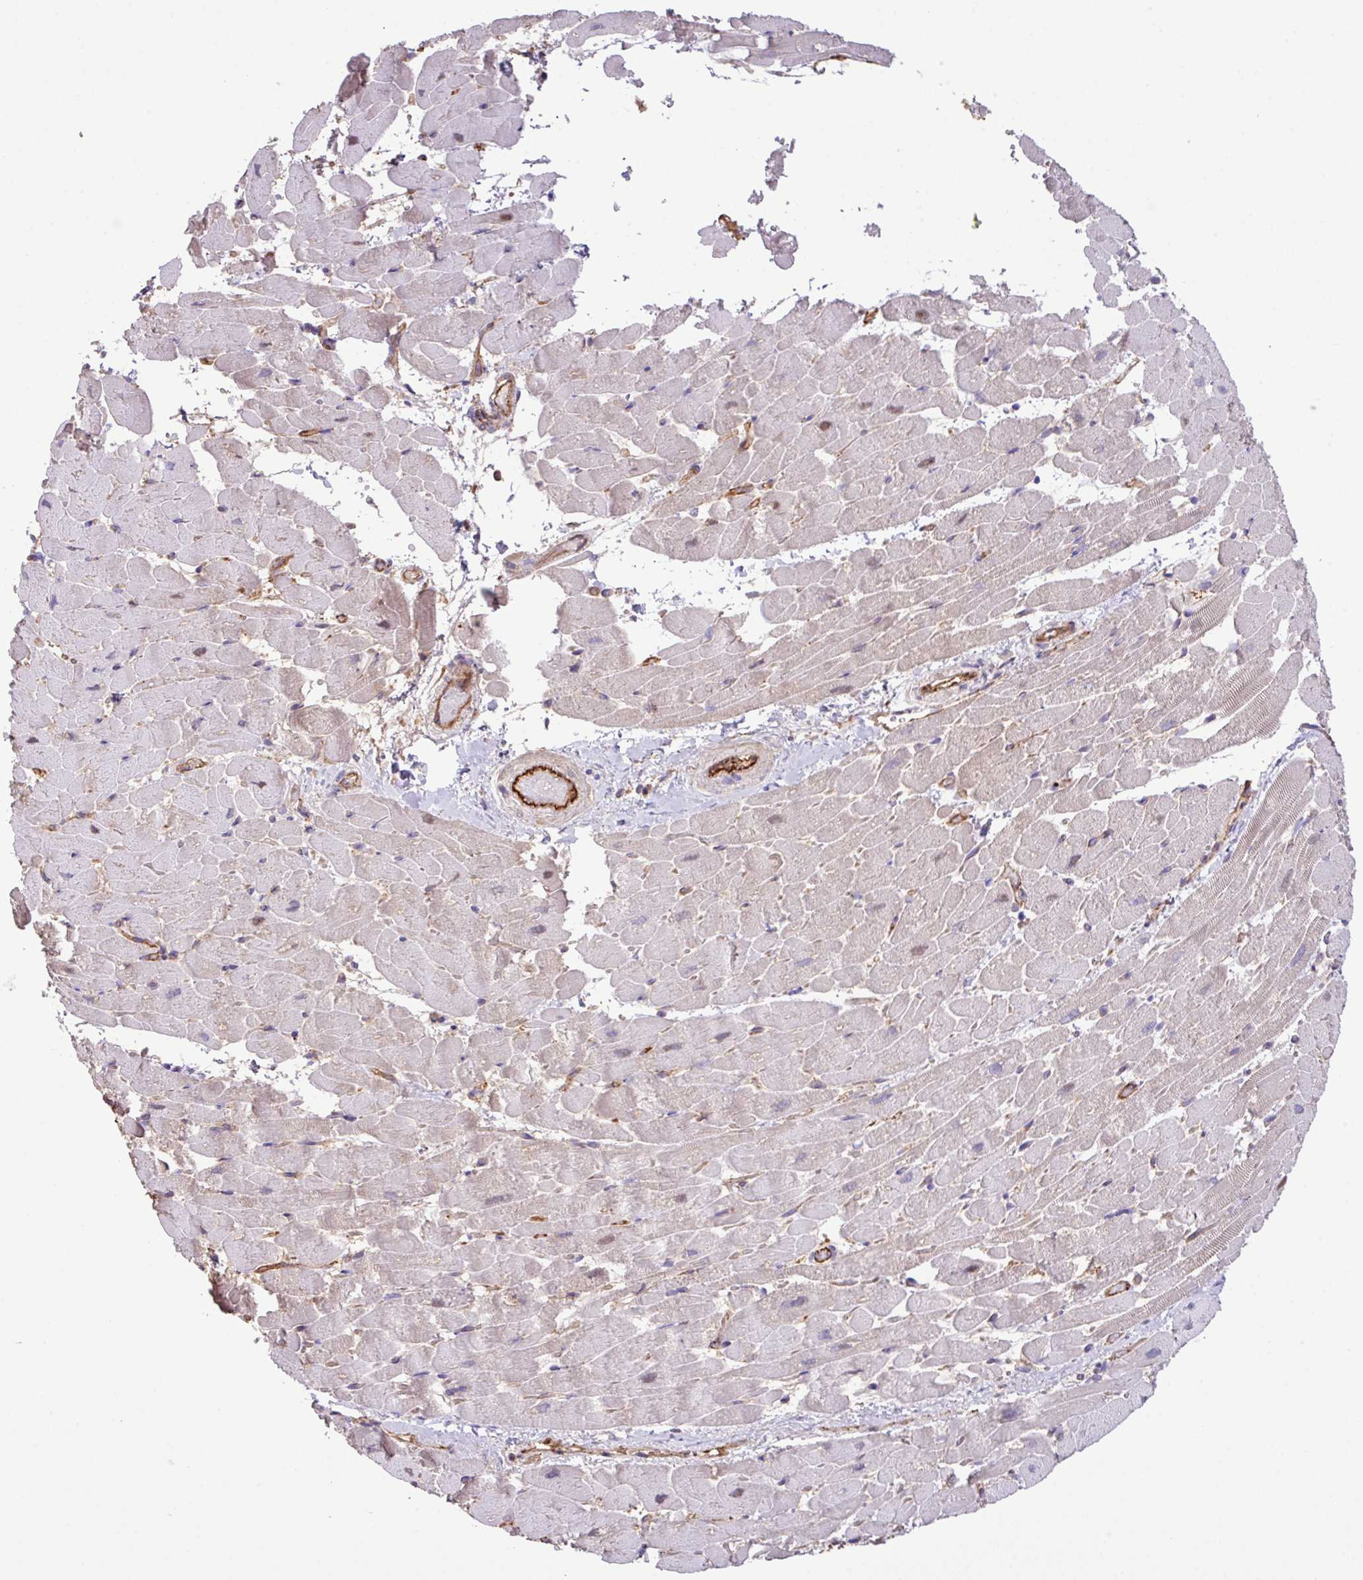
{"staining": {"intensity": "weak", "quantity": "<25%", "location": "cytoplasmic/membranous"}, "tissue": "heart muscle", "cell_type": "Cardiomyocytes", "image_type": "normal", "snomed": [{"axis": "morphology", "description": "Normal tissue, NOS"}, {"axis": "topography", "description": "Heart"}], "caption": "Heart muscle stained for a protein using IHC reveals no staining cardiomyocytes.", "gene": "LRRC53", "patient": {"sex": "male", "age": 37}}